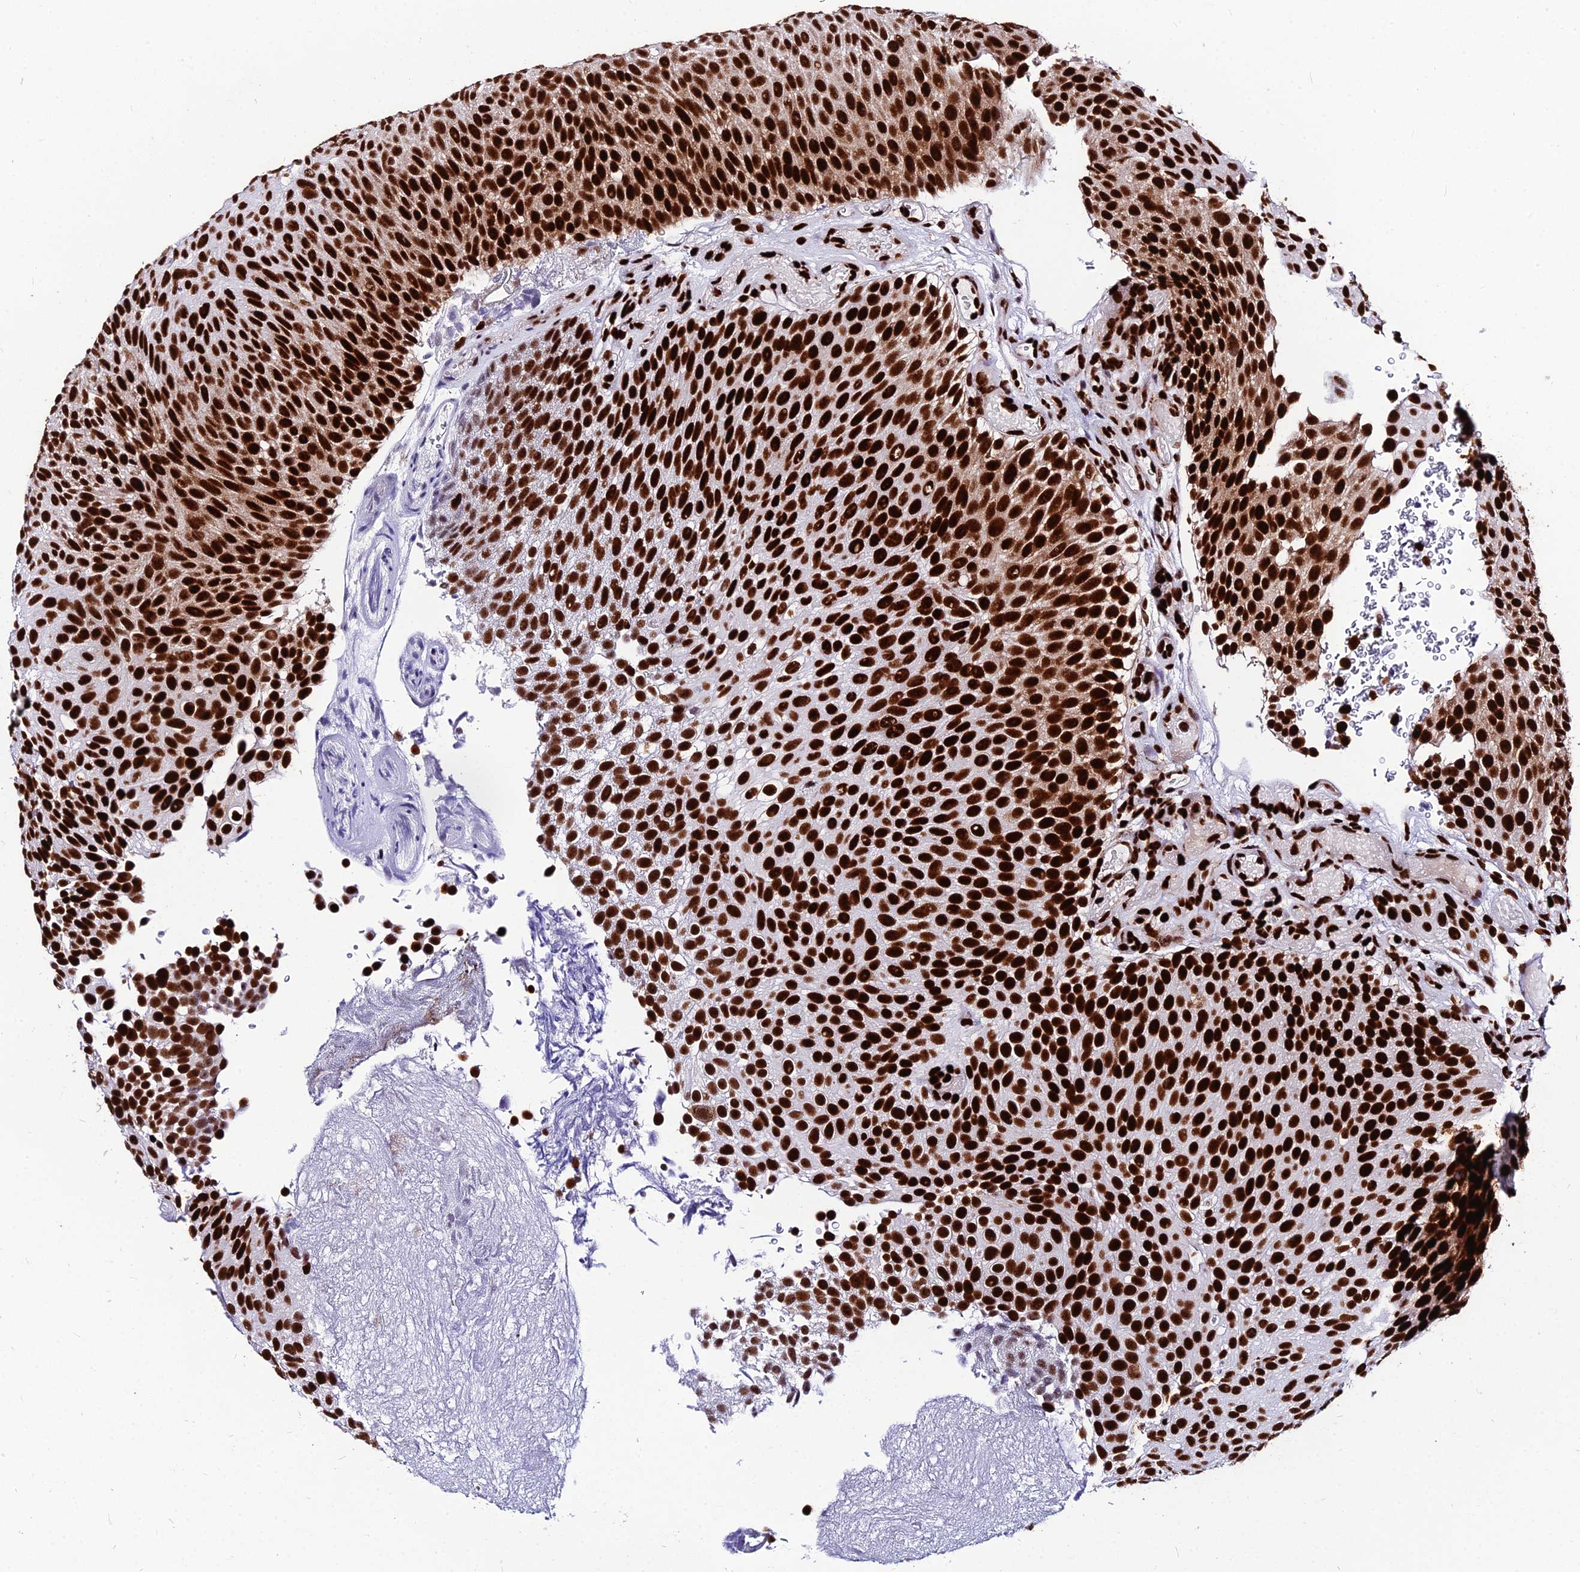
{"staining": {"intensity": "strong", "quantity": ">75%", "location": "nuclear"}, "tissue": "urothelial cancer", "cell_type": "Tumor cells", "image_type": "cancer", "snomed": [{"axis": "morphology", "description": "Urothelial carcinoma, Low grade"}, {"axis": "topography", "description": "Urinary bladder"}], "caption": "This is a photomicrograph of immunohistochemistry staining of low-grade urothelial carcinoma, which shows strong positivity in the nuclear of tumor cells.", "gene": "HNRNPH1", "patient": {"sex": "male", "age": 78}}